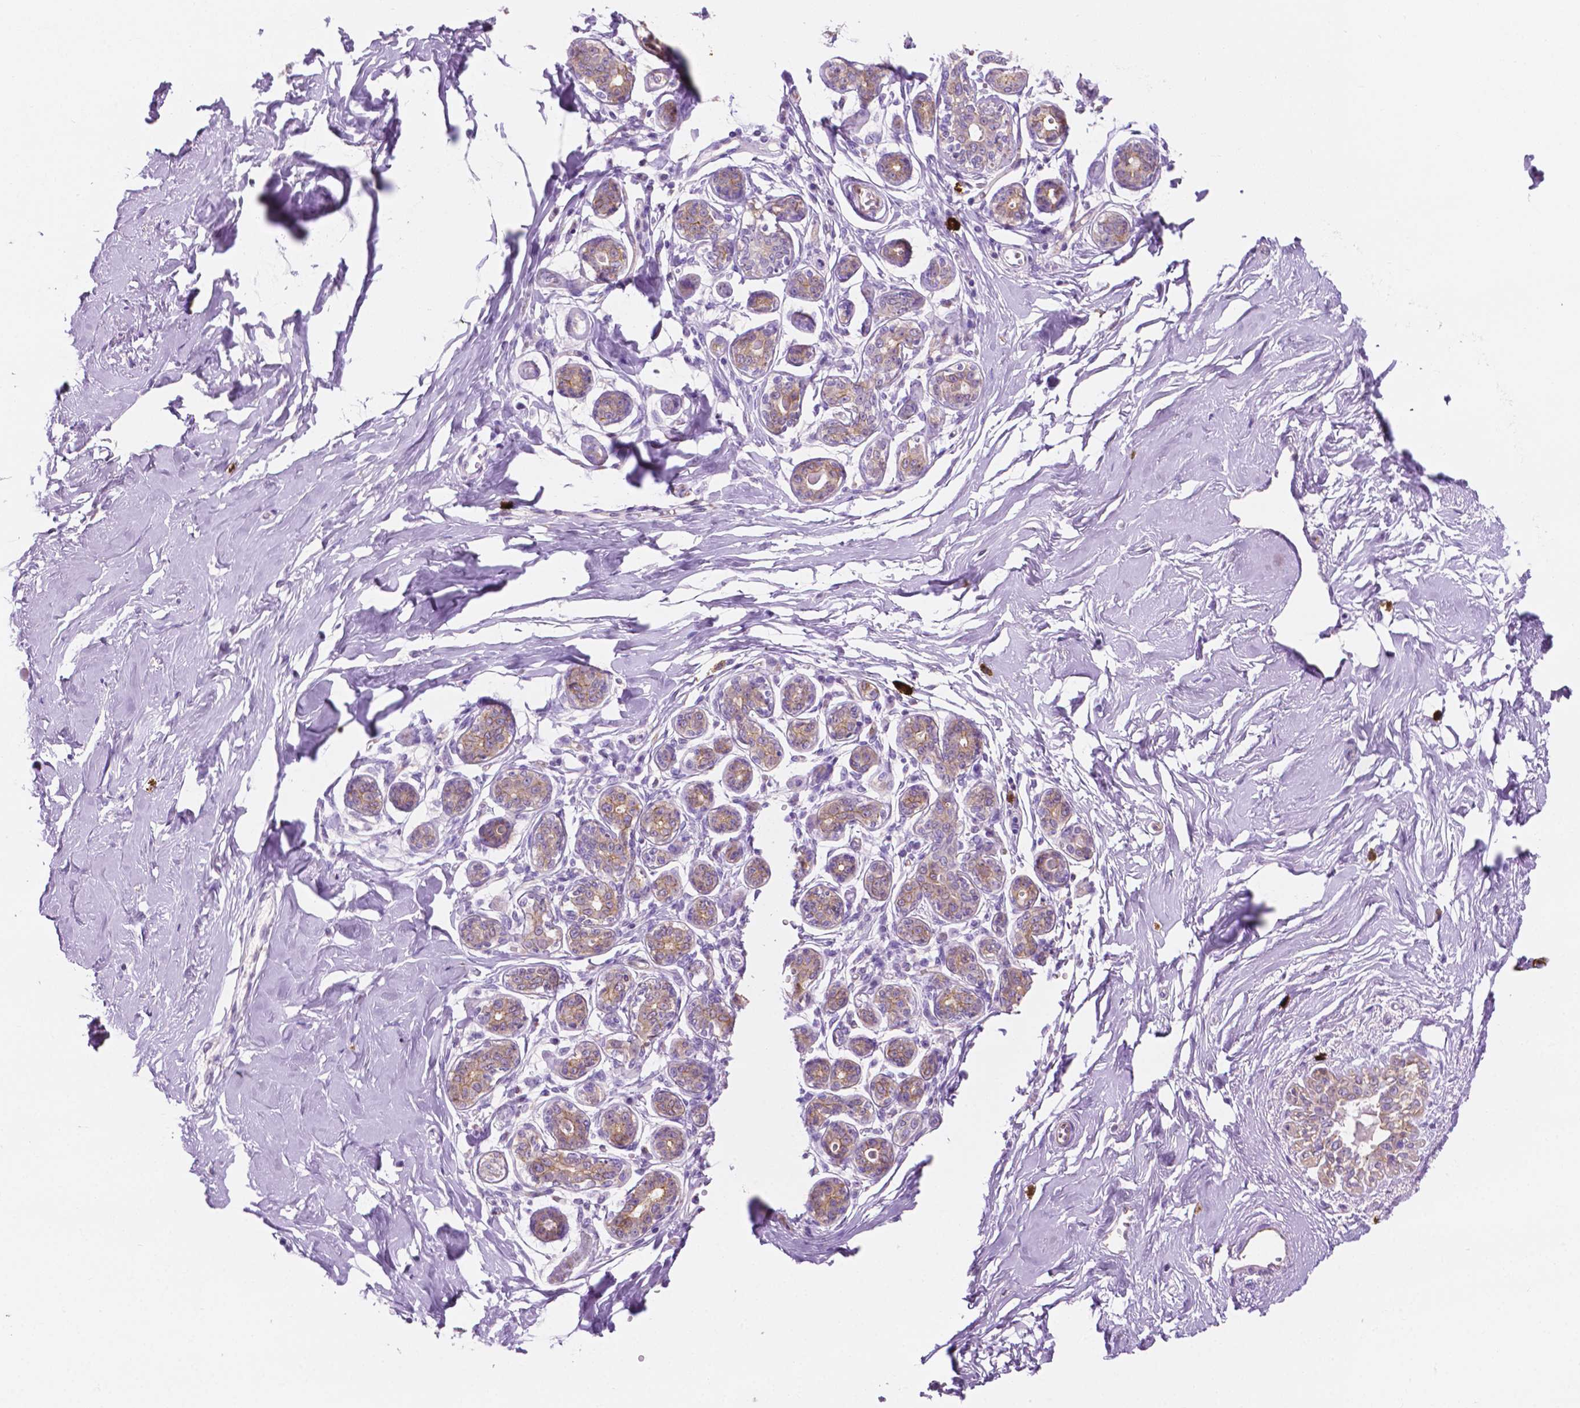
{"staining": {"intensity": "negative", "quantity": "none", "location": "none"}, "tissue": "breast", "cell_type": "Adipocytes", "image_type": "normal", "snomed": [{"axis": "morphology", "description": "Normal tissue, NOS"}, {"axis": "topography", "description": "Skin"}, {"axis": "topography", "description": "Breast"}], "caption": "Protein analysis of normal breast reveals no significant expression in adipocytes.", "gene": "EPPK1", "patient": {"sex": "female", "age": 43}}